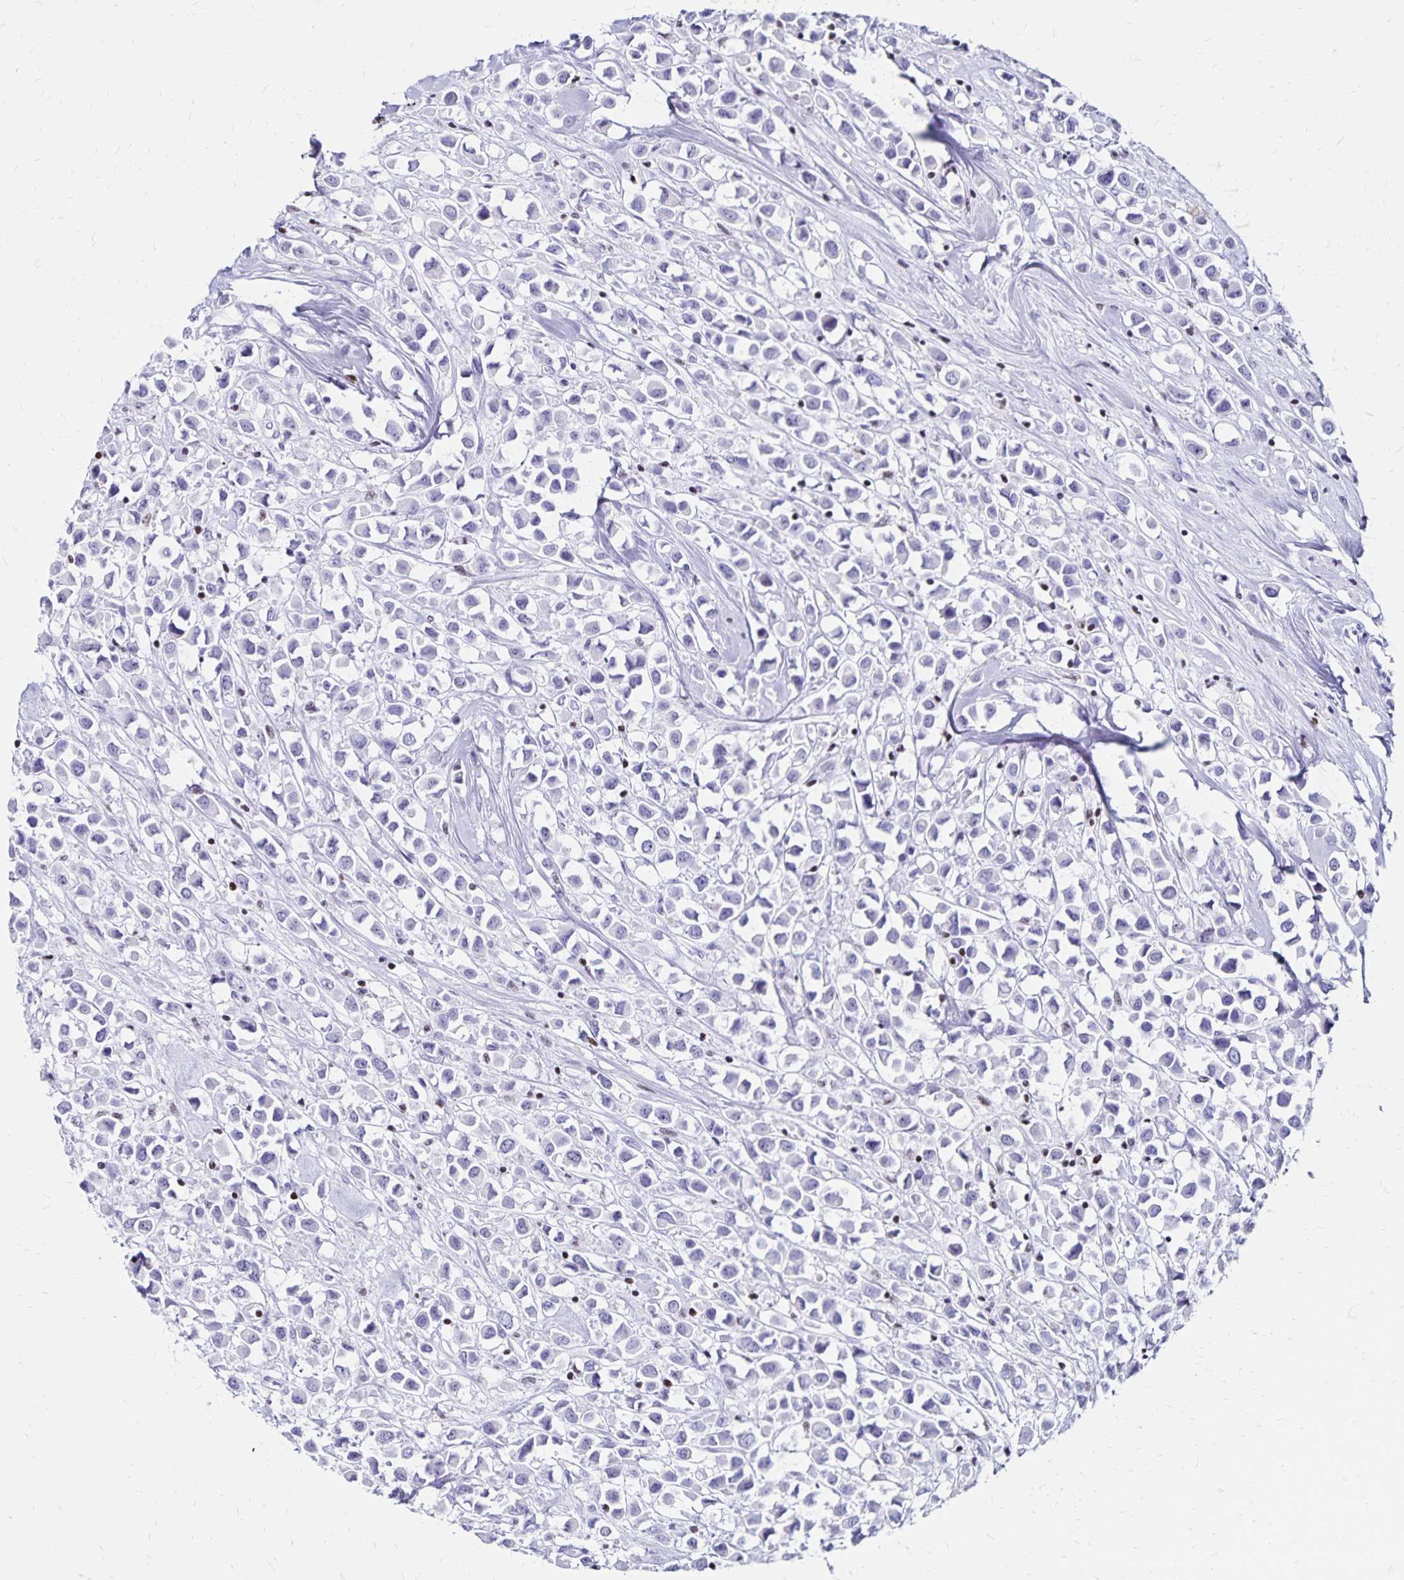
{"staining": {"intensity": "negative", "quantity": "none", "location": "none"}, "tissue": "breast cancer", "cell_type": "Tumor cells", "image_type": "cancer", "snomed": [{"axis": "morphology", "description": "Duct carcinoma"}, {"axis": "topography", "description": "Breast"}], "caption": "This is an IHC micrograph of human intraductal carcinoma (breast). There is no positivity in tumor cells.", "gene": "IKZF1", "patient": {"sex": "female", "age": 61}}